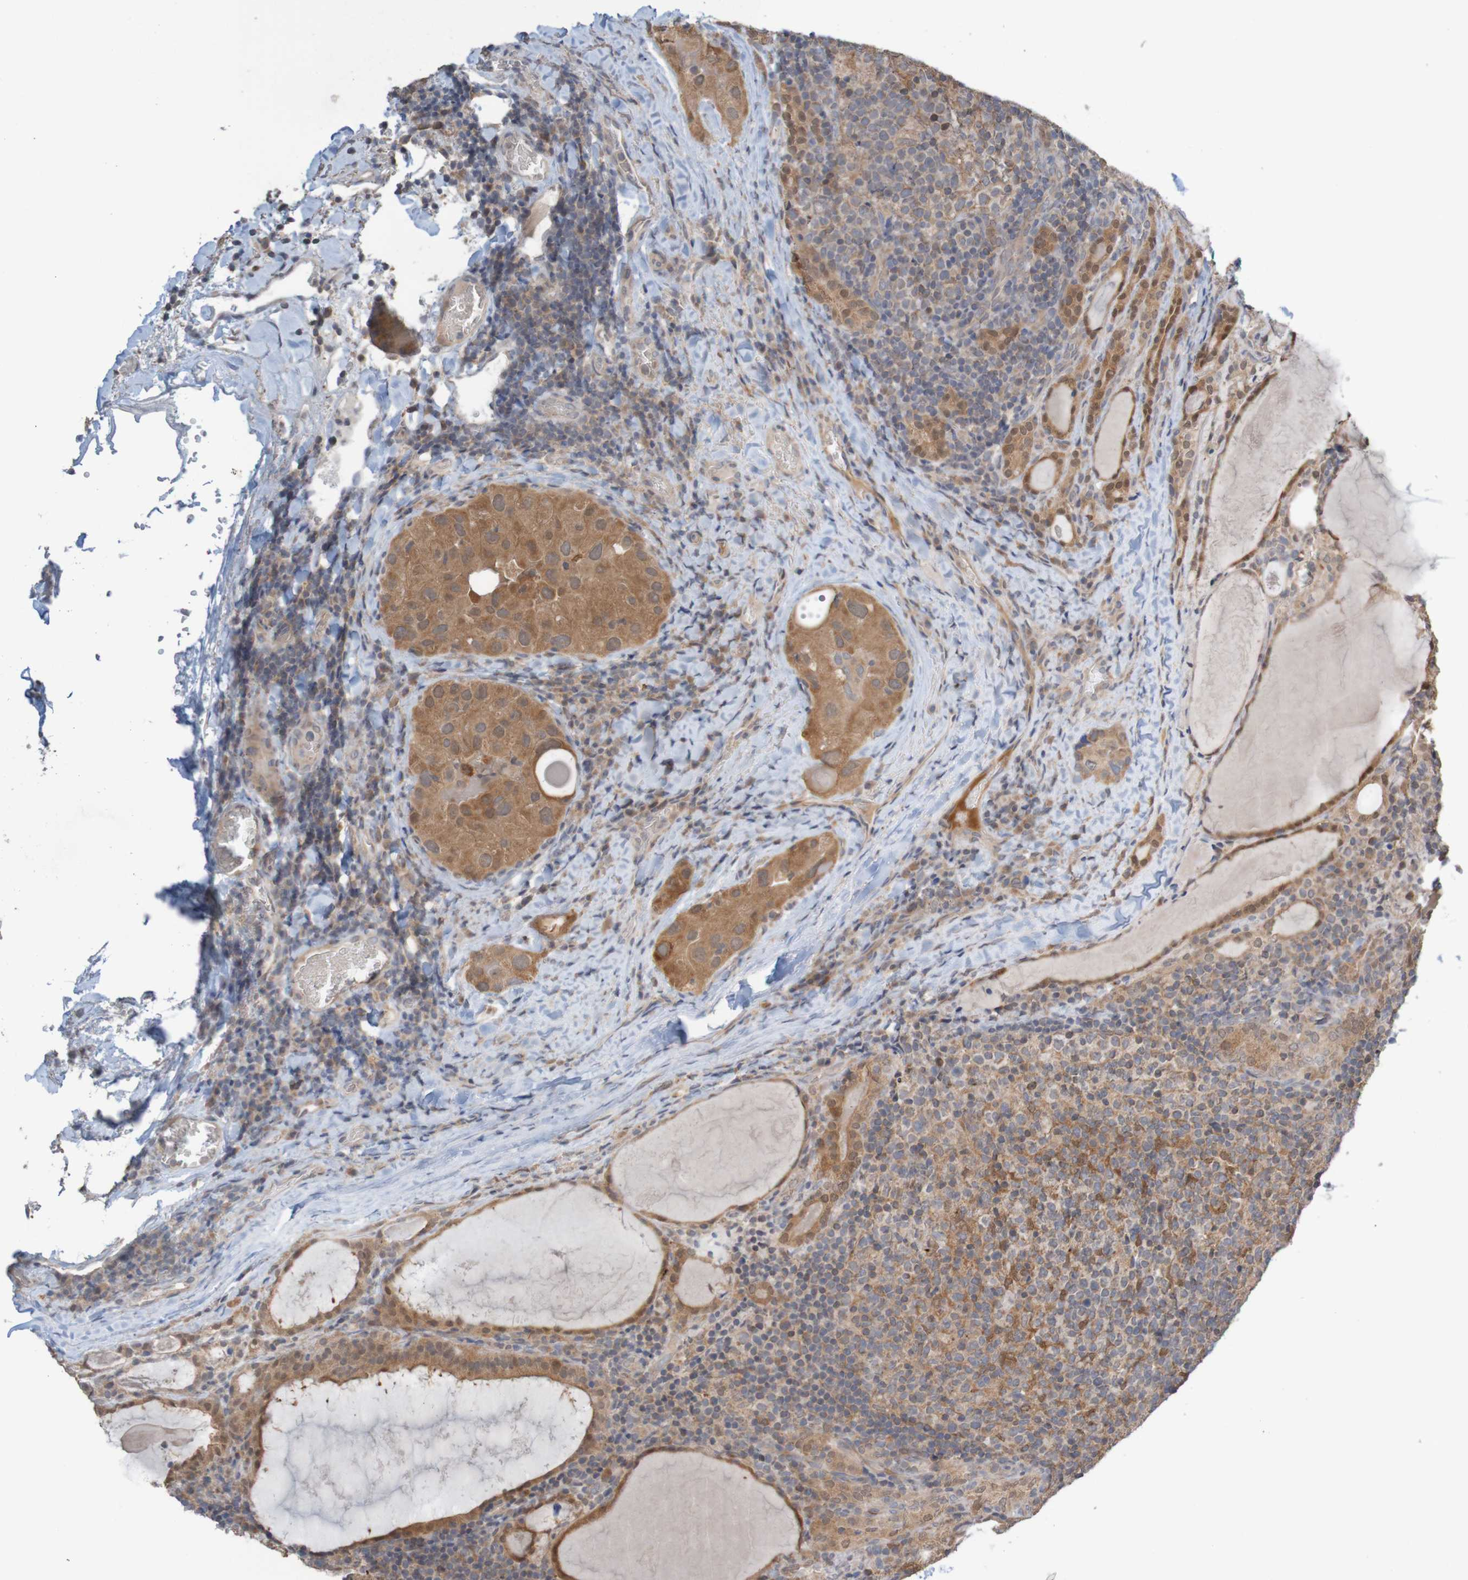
{"staining": {"intensity": "moderate", "quantity": ">75%", "location": "cytoplasmic/membranous"}, "tissue": "thyroid cancer", "cell_type": "Tumor cells", "image_type": "cancer", "snomed": [{"axis": "morphology", "description": "Papillary adenocarcinoma, NOS"}, {"axis": "topography", "description": "Thyroid gland"}], "caption": "Moderate cytoplasmic/membranous protein positivity is appreciated in approximately >75% of tumor cells in thyroid cancer.", "gene": "ANKK1", "patient": {"sex": "female", "age": 42}}